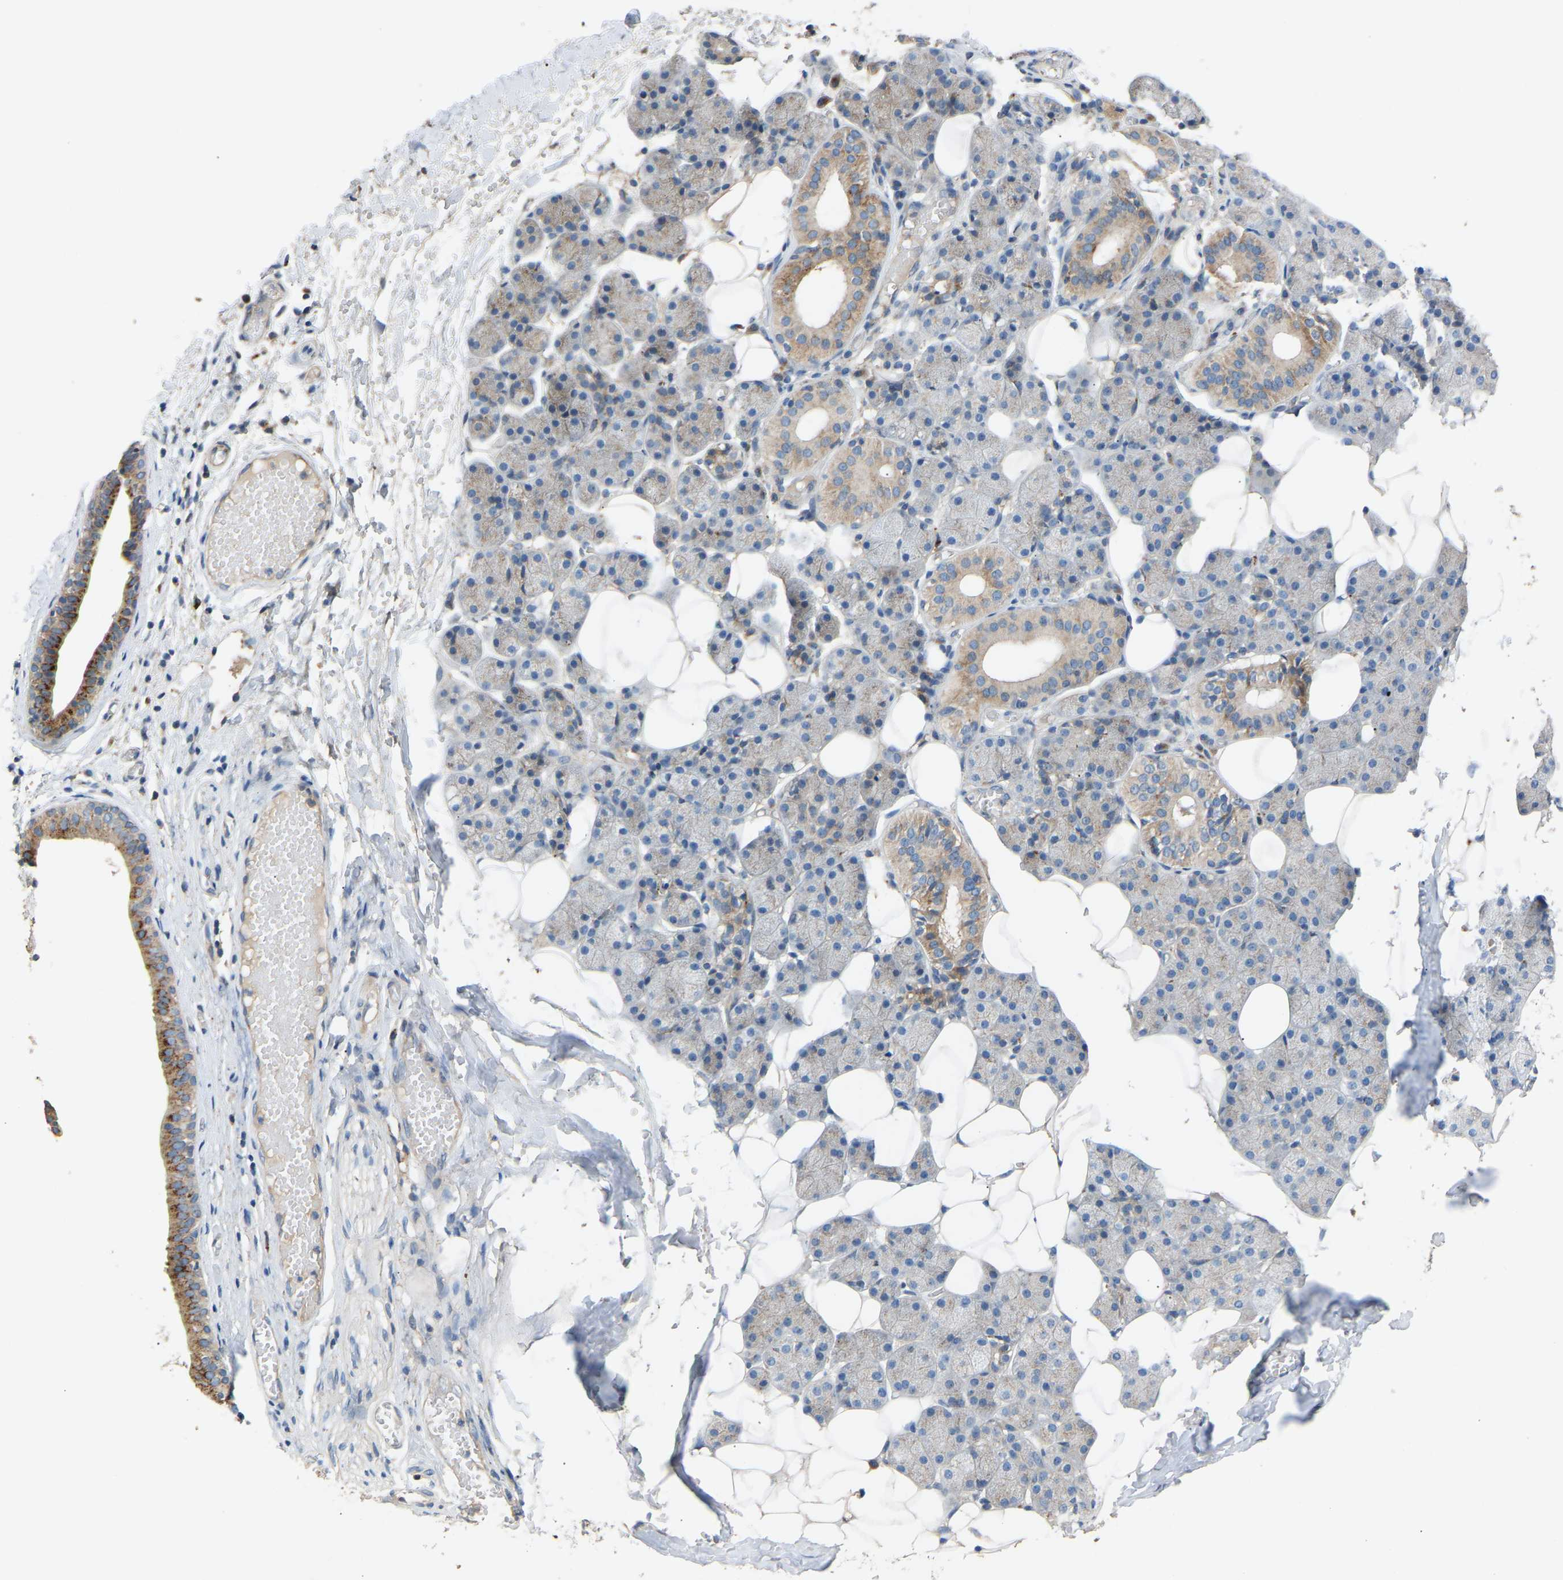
{"staining": {"intensity": "weak", "quantity": "<25%", "location": "cytoplasmic/membranous"}, "tissue": "salivary gland", "cell_type": "Glandular cells", "image_type": "normal", "snomed": [{"axis": "morphology", "description": "Normal tissue, NOS"}, {"axis": "topography", "description": "Salivary gland"}], "caption": "This is an IHC image of benign salivary gland. There is no expression in glandular cells.", "gene": "RGP1", "patient": {"sex": "female", "age": 33}}